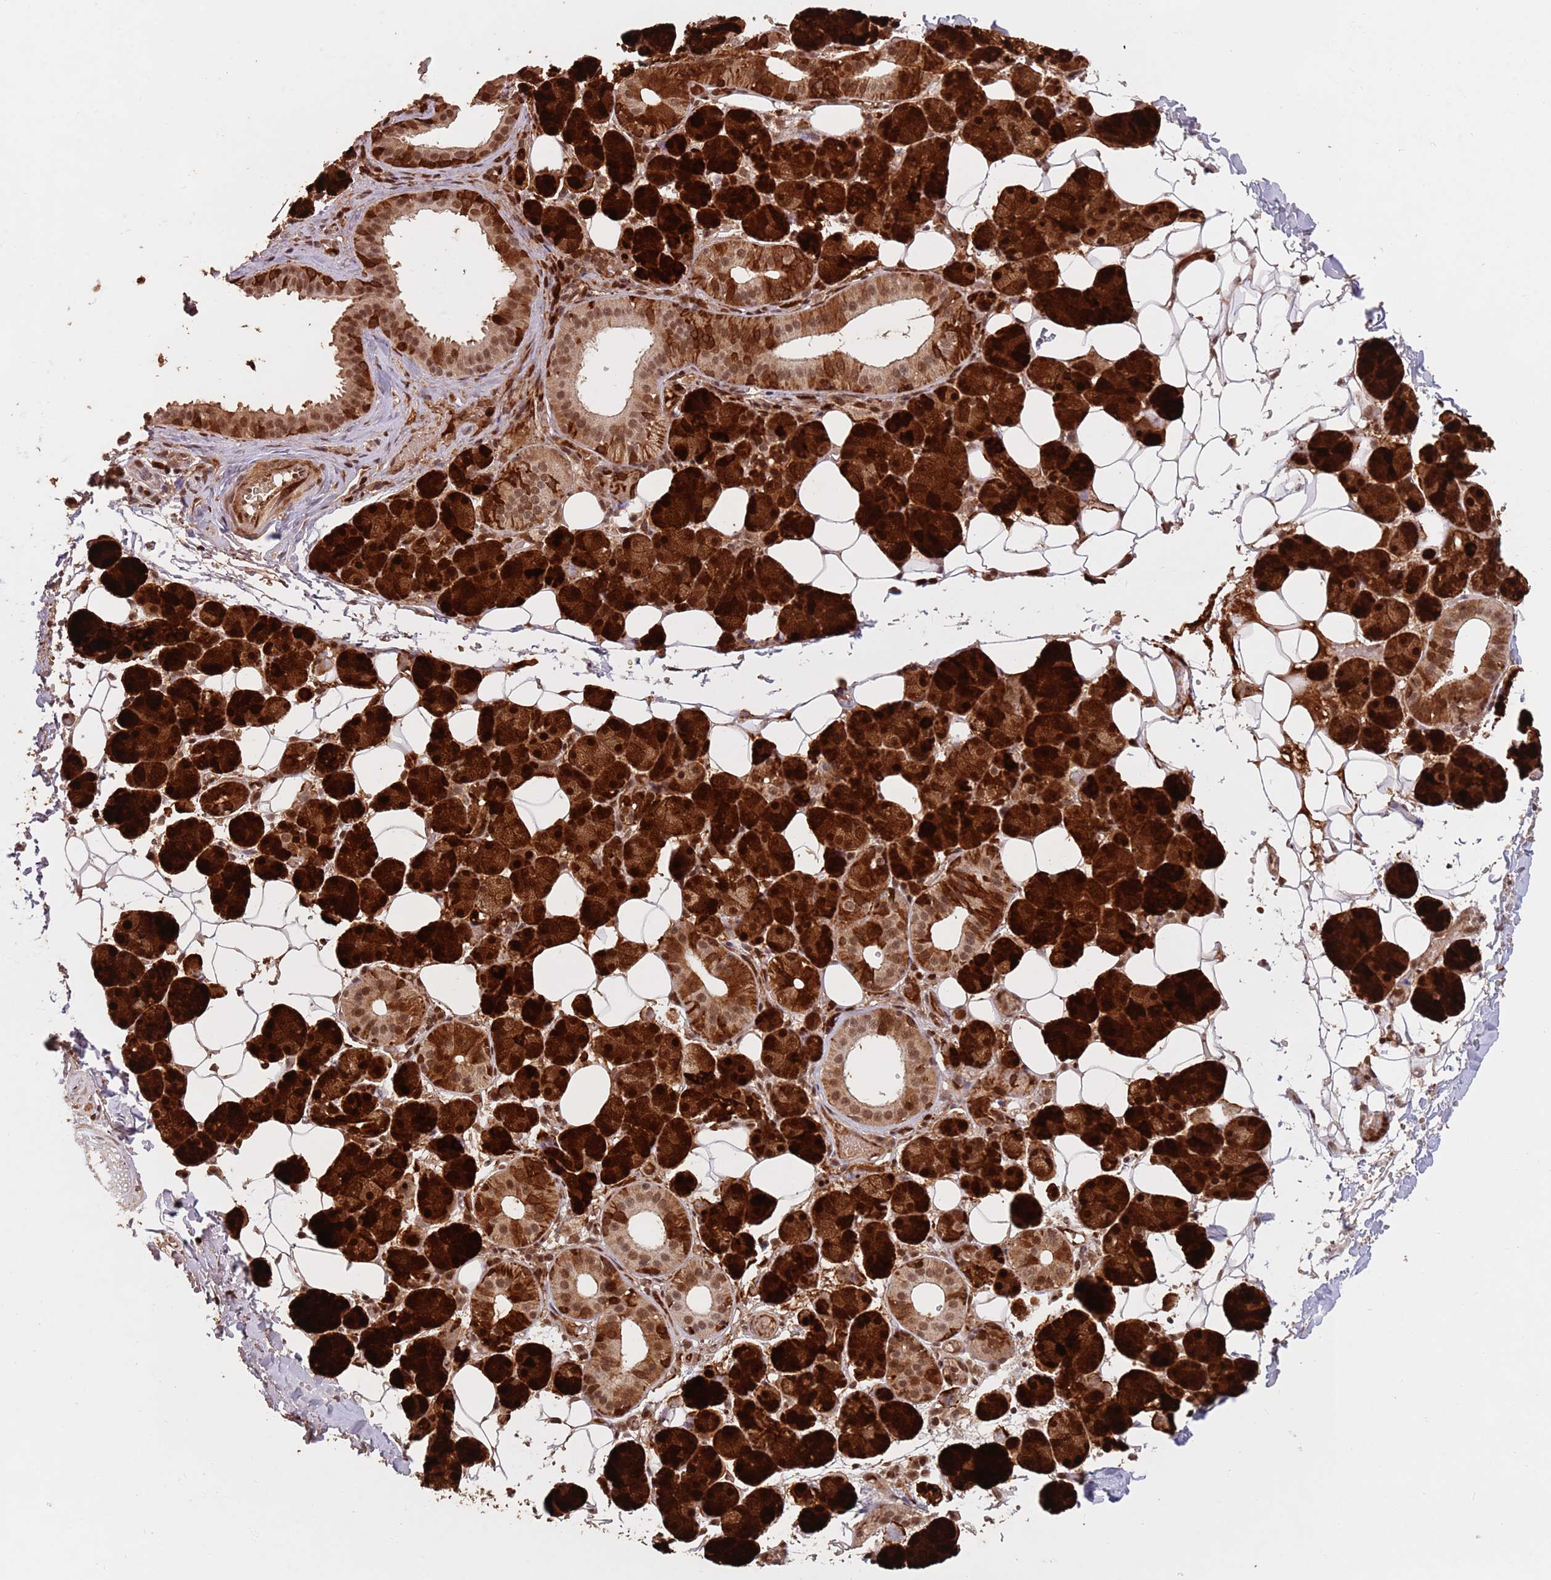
{"staining": {"intensity": "strong", "quantity": ">75%", "location": "cytoplasmic/membranous,nuclear"}, "tissue": "salivary gland", "cell_type": "Glandular cells", "image_type": "normal", "snomed": [{"axis": "morphology", "description": "Normal tissue, NOS"}, {"axis": "topography", "description": "Salivary gland"}], "caption": "Salivary gland was stained to show a protein in brown. There is high levels of strong cytoplasmic/membranous,nuclear positivity in approximately >75% of glandular cells. (Brightfield microscopy of DAB IHC at high magnification).", "gene": "RFXANK", "patient": {"sex": "female", "age": 33}}